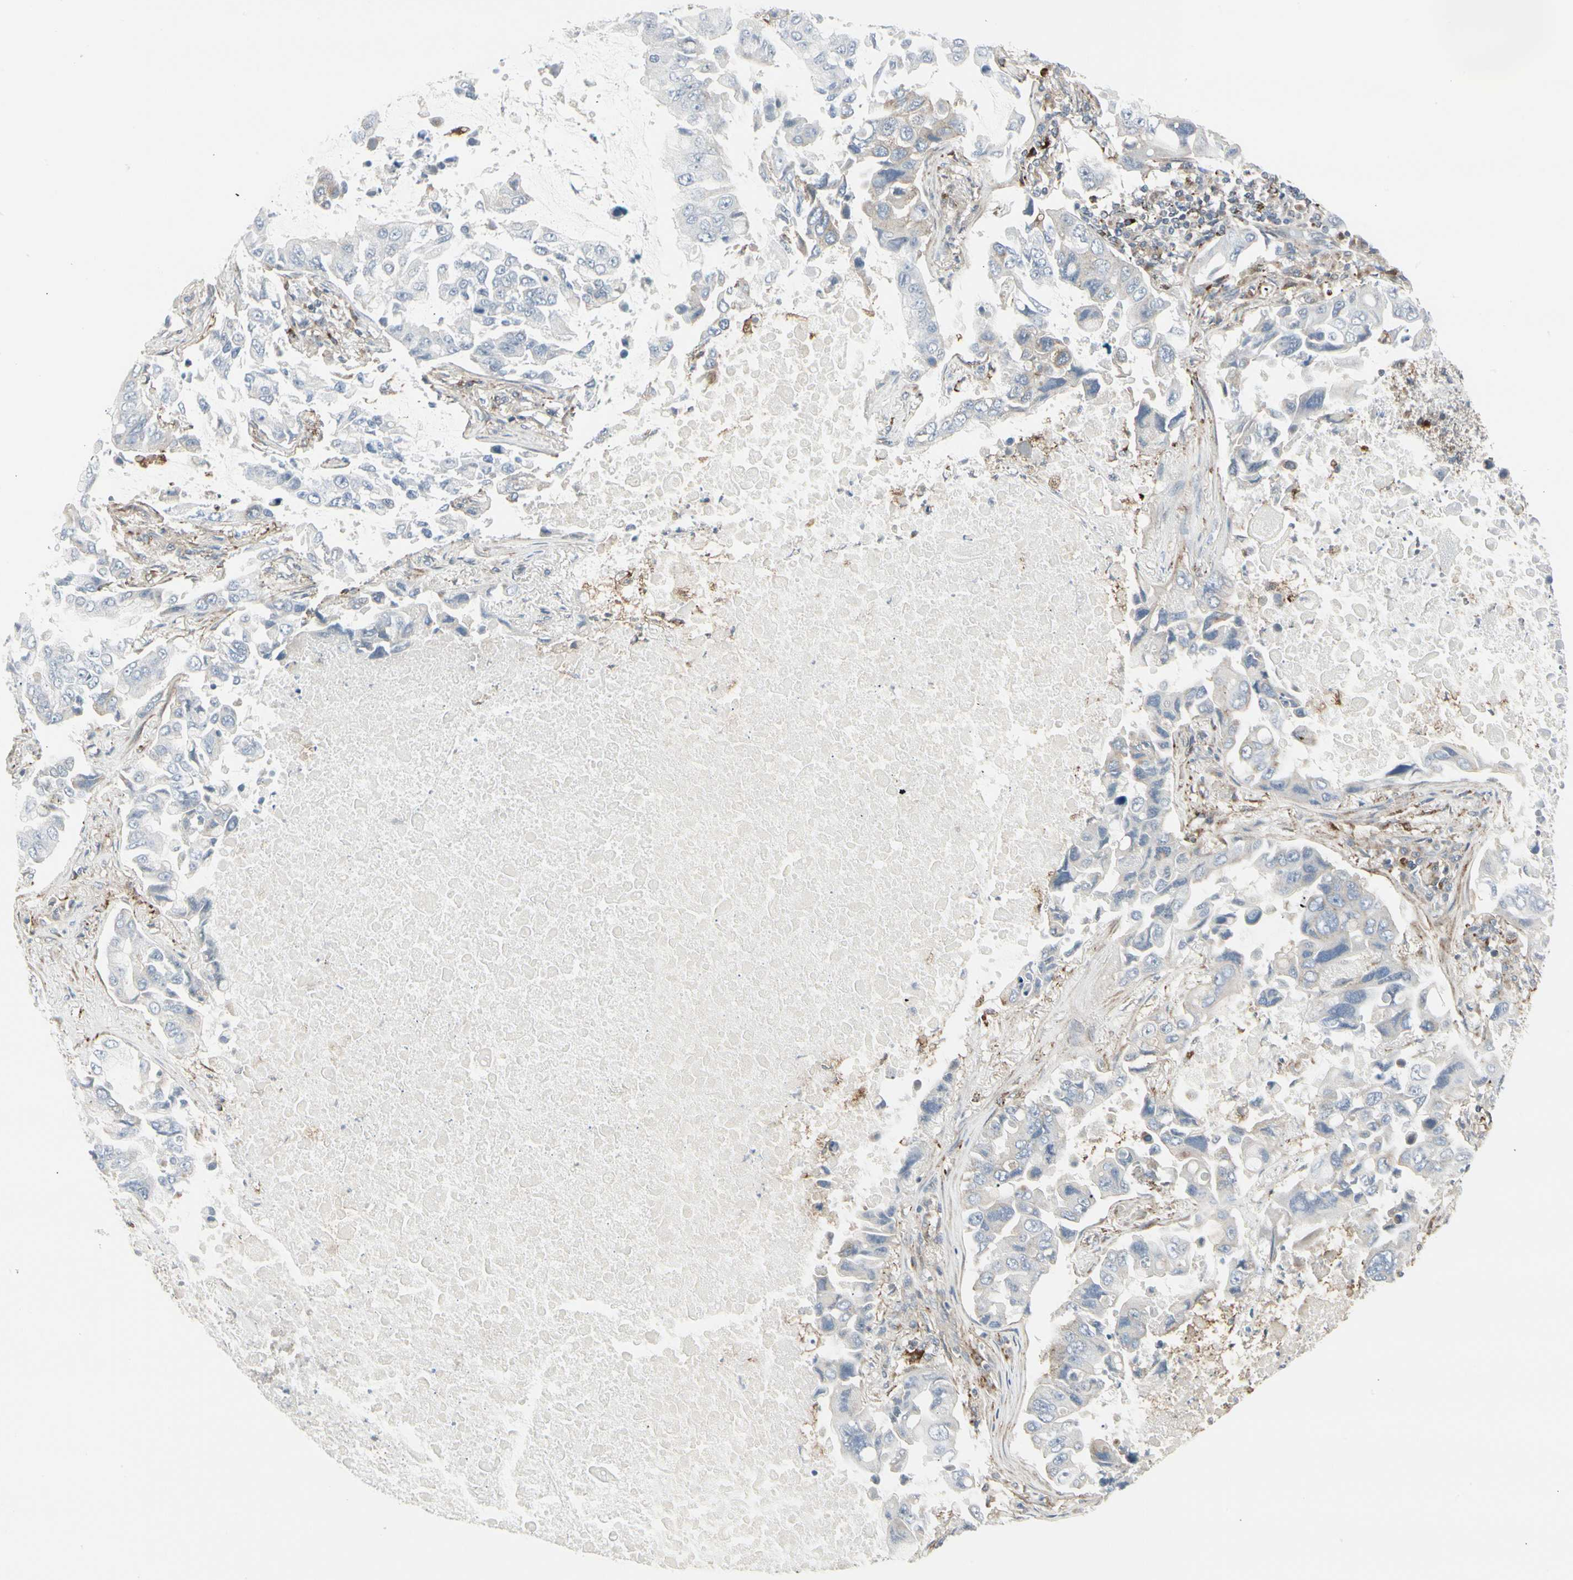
{"staining": {"intensity": "weak", "quantity": "<25%", "location": "cytoplasmic/membranous"}, "tissue": "lung cancer", "cell_type": "Tumor cells", "image_type": "cancer", "snomed": [{"axis": "morphology", "description": "Adenocarcinoma, NOS"}, {"axis": "topography", "description": "Lung"}], "caption": "High magnification brightfield microscopy of adenocarcinoma (lung) stained with DAB (brown) and counterstained with hematoxylin (blue): tumor cells show no significant positivity. (Stains: DAB (3,3'-diaminobenzidine) immunohistochemistry (IHC) with hematoxylin counter stain, Microscopy: brightfield microscopy at high magnification).", "gene": "ATP6V1B2", "patient": {"sex": "male", "age": 64}}